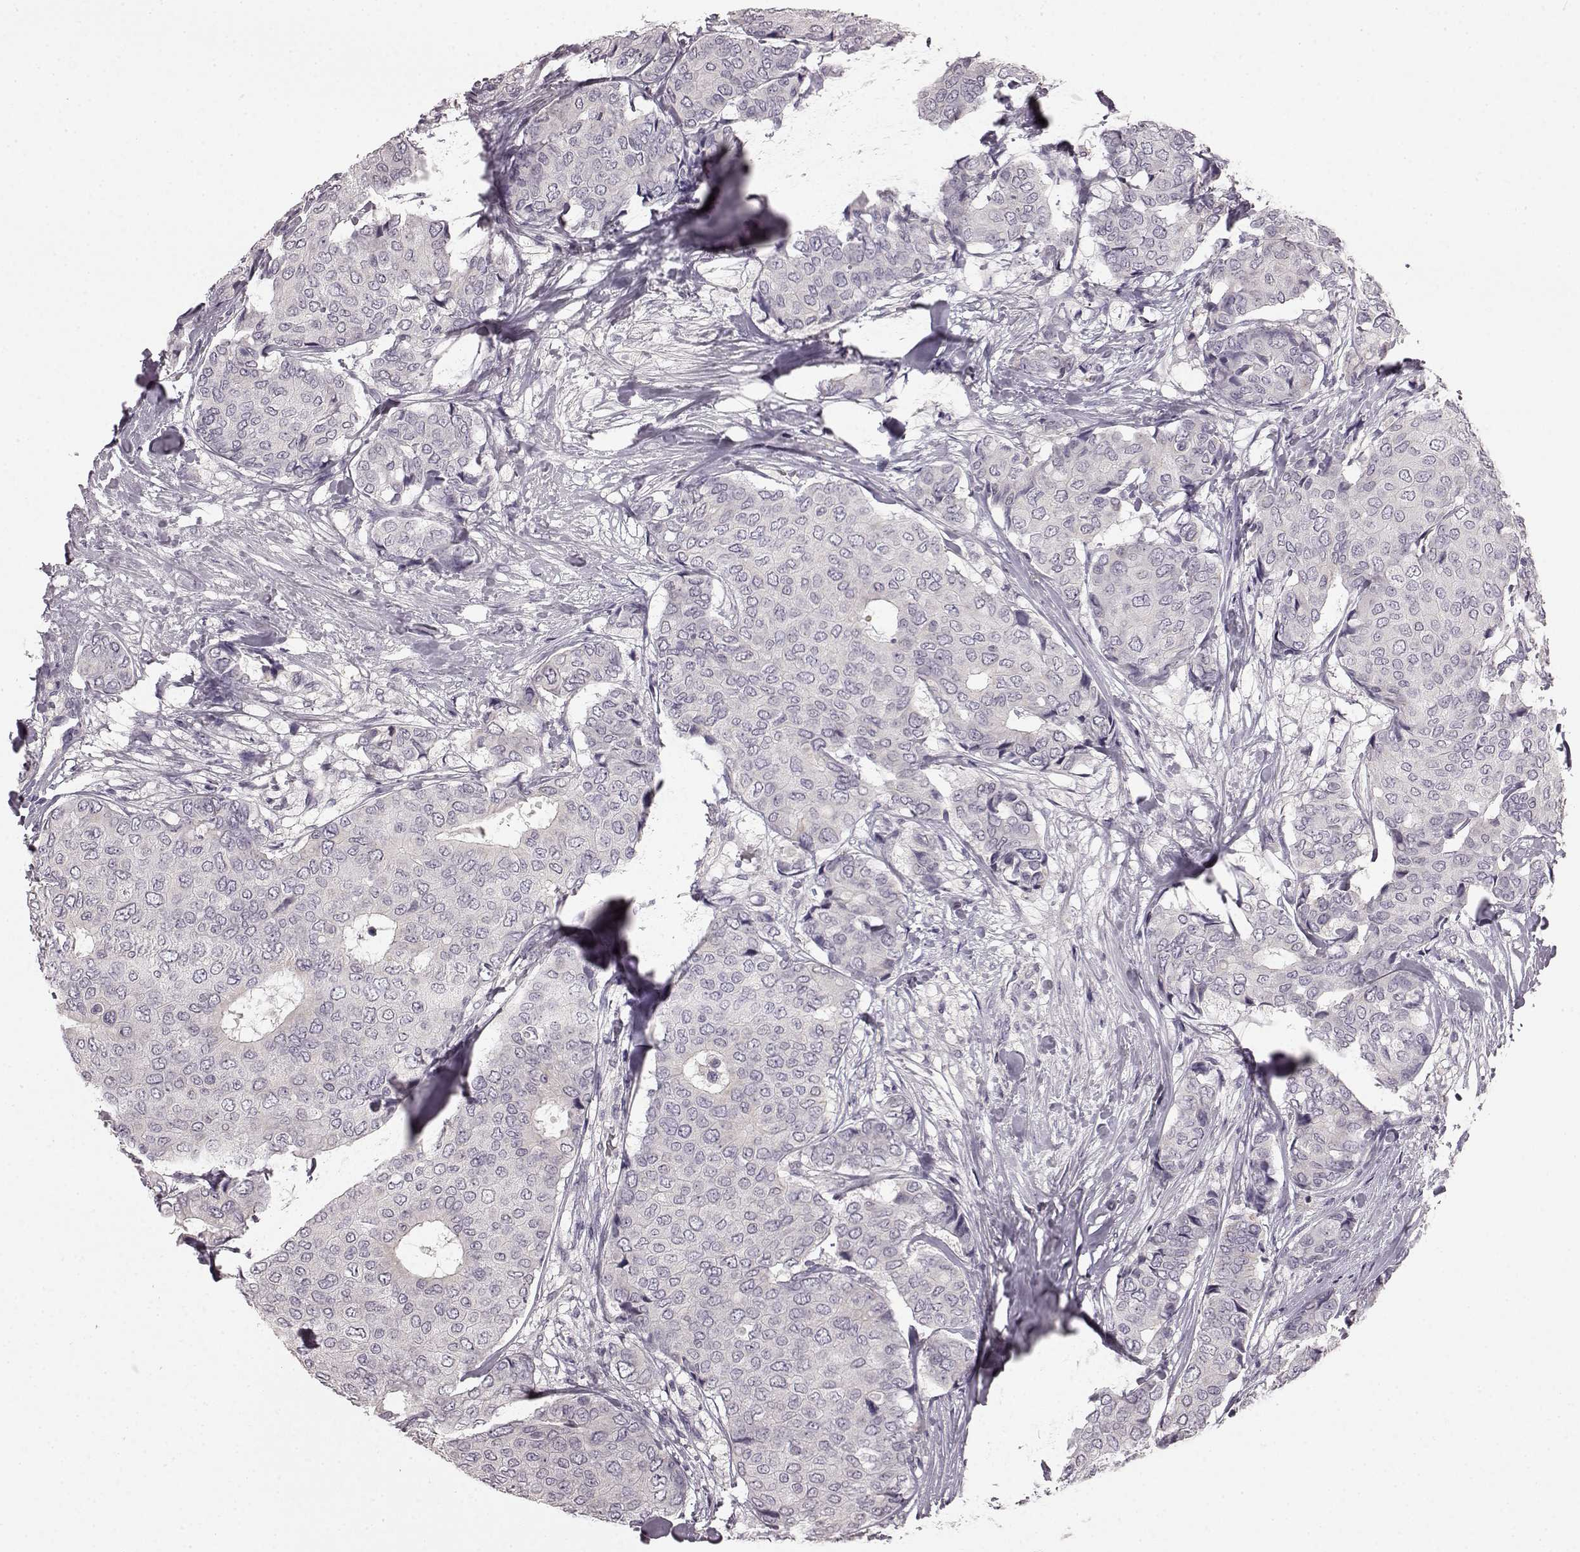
{"staining": {"intensity": "negative", "quantity": "none", "location": "none"}, "tissue": "breast cancer", "cell_type": "Tumor cells", "image_type": "cancer", "snomed": [{"axis": "morphology", "description": "Duct carcinoma"}, {"axis": "topography", "description": "Breast"}], "caption": "IHC micrograph of neoplastic tissue: human breast cancer stained with DAB exhibits no significant protein positivity in tumor cells.", "gene": "KRT85", "patient": {"sex": "female", "age": 75}}